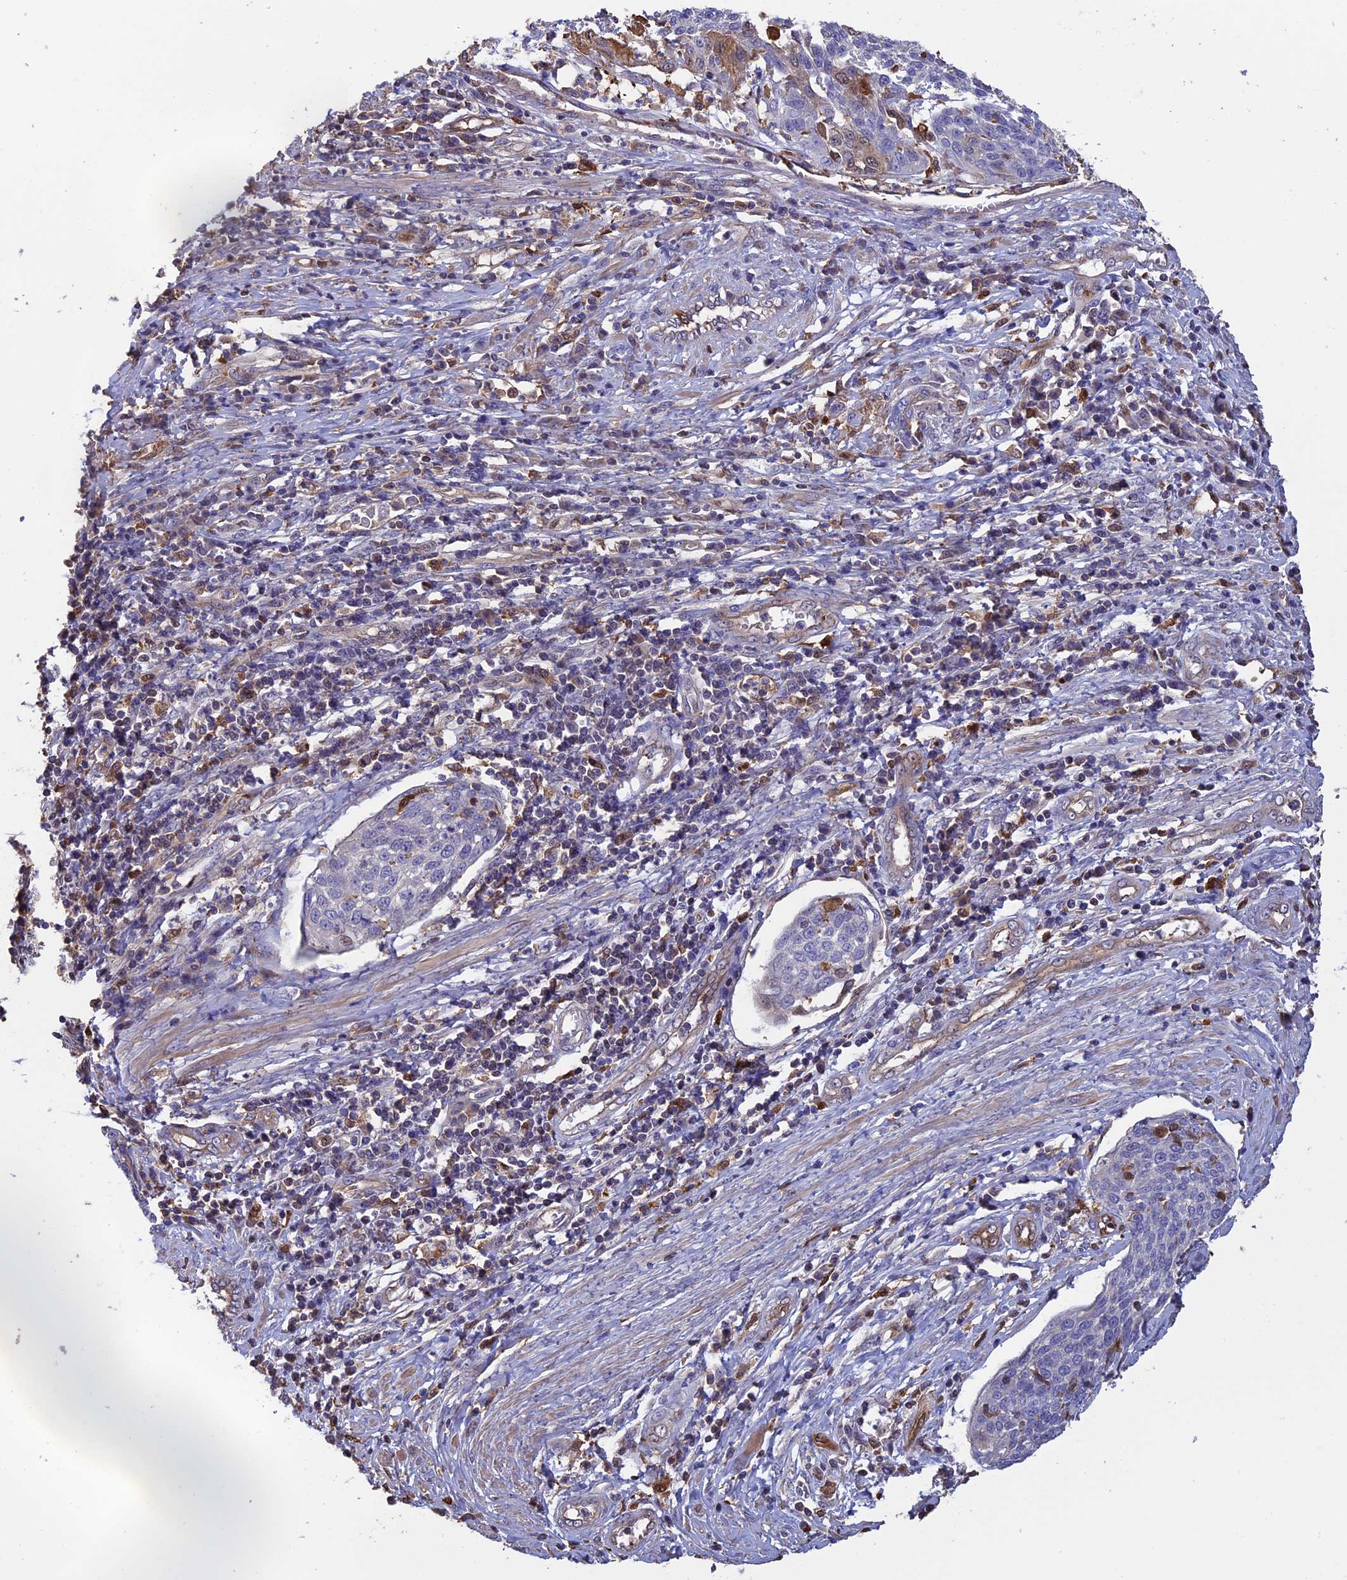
{"staining": {"intensity": "negative", "quantity": "none", "location": "none"}, "tissue": "cervical cancer", "cell_type": "Tumor cells", "image_type": "cancer", "snomed": [{"axis": "morphology", "description": "Squamous cell carcinoma, NOS"}, {"axis": "topography", "description": "Cervix"}], "caption": "Protein analysis of squamous cell carcinoma (cervical) demonstrates no significant staining in tumor cells.", "gene": "ARHGAP18", "patient": {"sex": "female", "age": 34}}